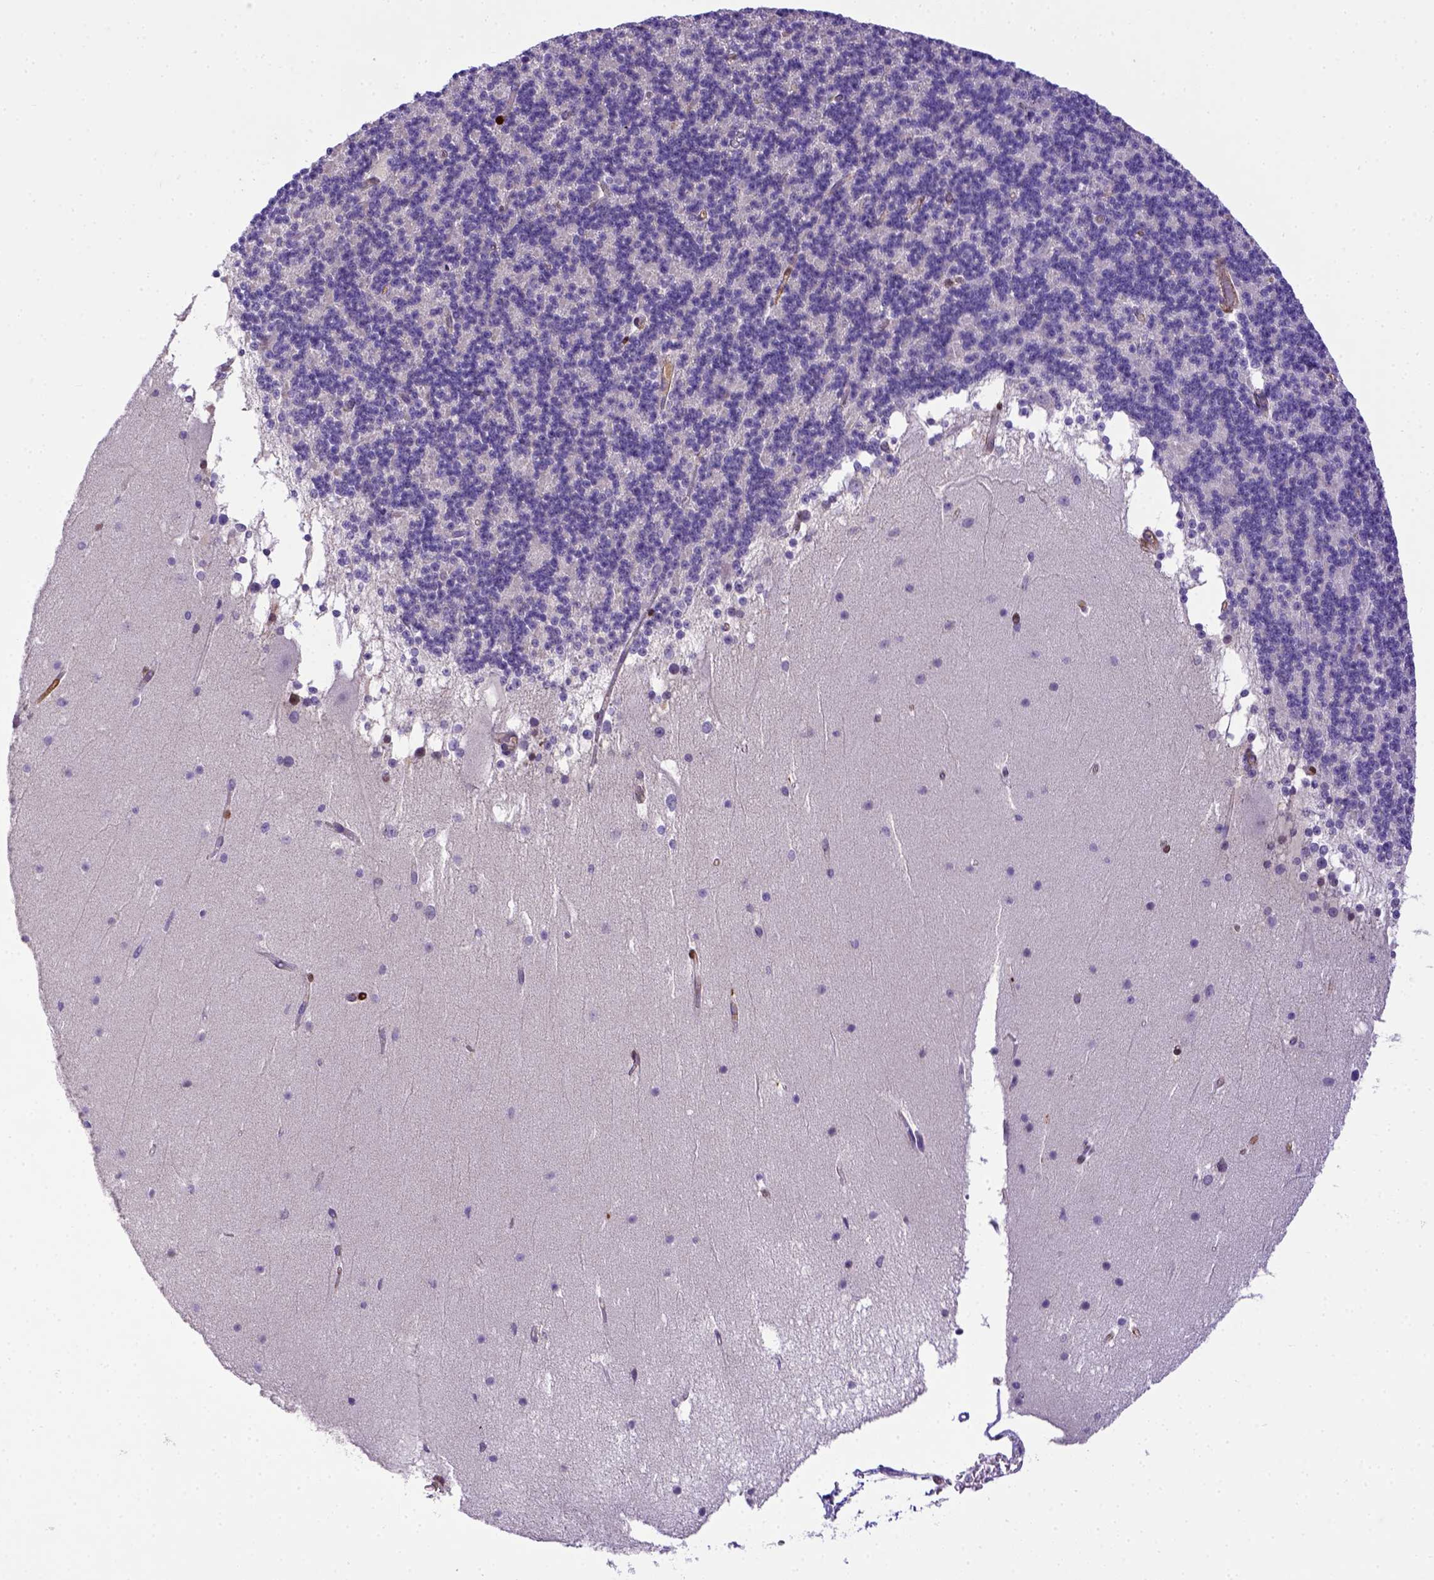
{"staining": {"intensity": "negative", "quantity": "none", "location": "none"}, "tissue": "cerebellum", "cell_type": "Cells in granular layer", "image_type": "normal", "snomed": [{"axis": "morphology", "description": "Normal tissue, NOS"}, {"axis": "topography", "description": "Cerebellum"}], "caption": "The micrograph reveals no significant positivity in cells in granular layer of cerebellum. Brightfield microscopy of immunohistochemistry (IHC) stained with DAB (3,3'-diaminobenzidine) (brown) and hematoxylin (blue), captured at high magnification.", "gene": "BTN1A1", "patient": {"sex": "female", "age": 19}}